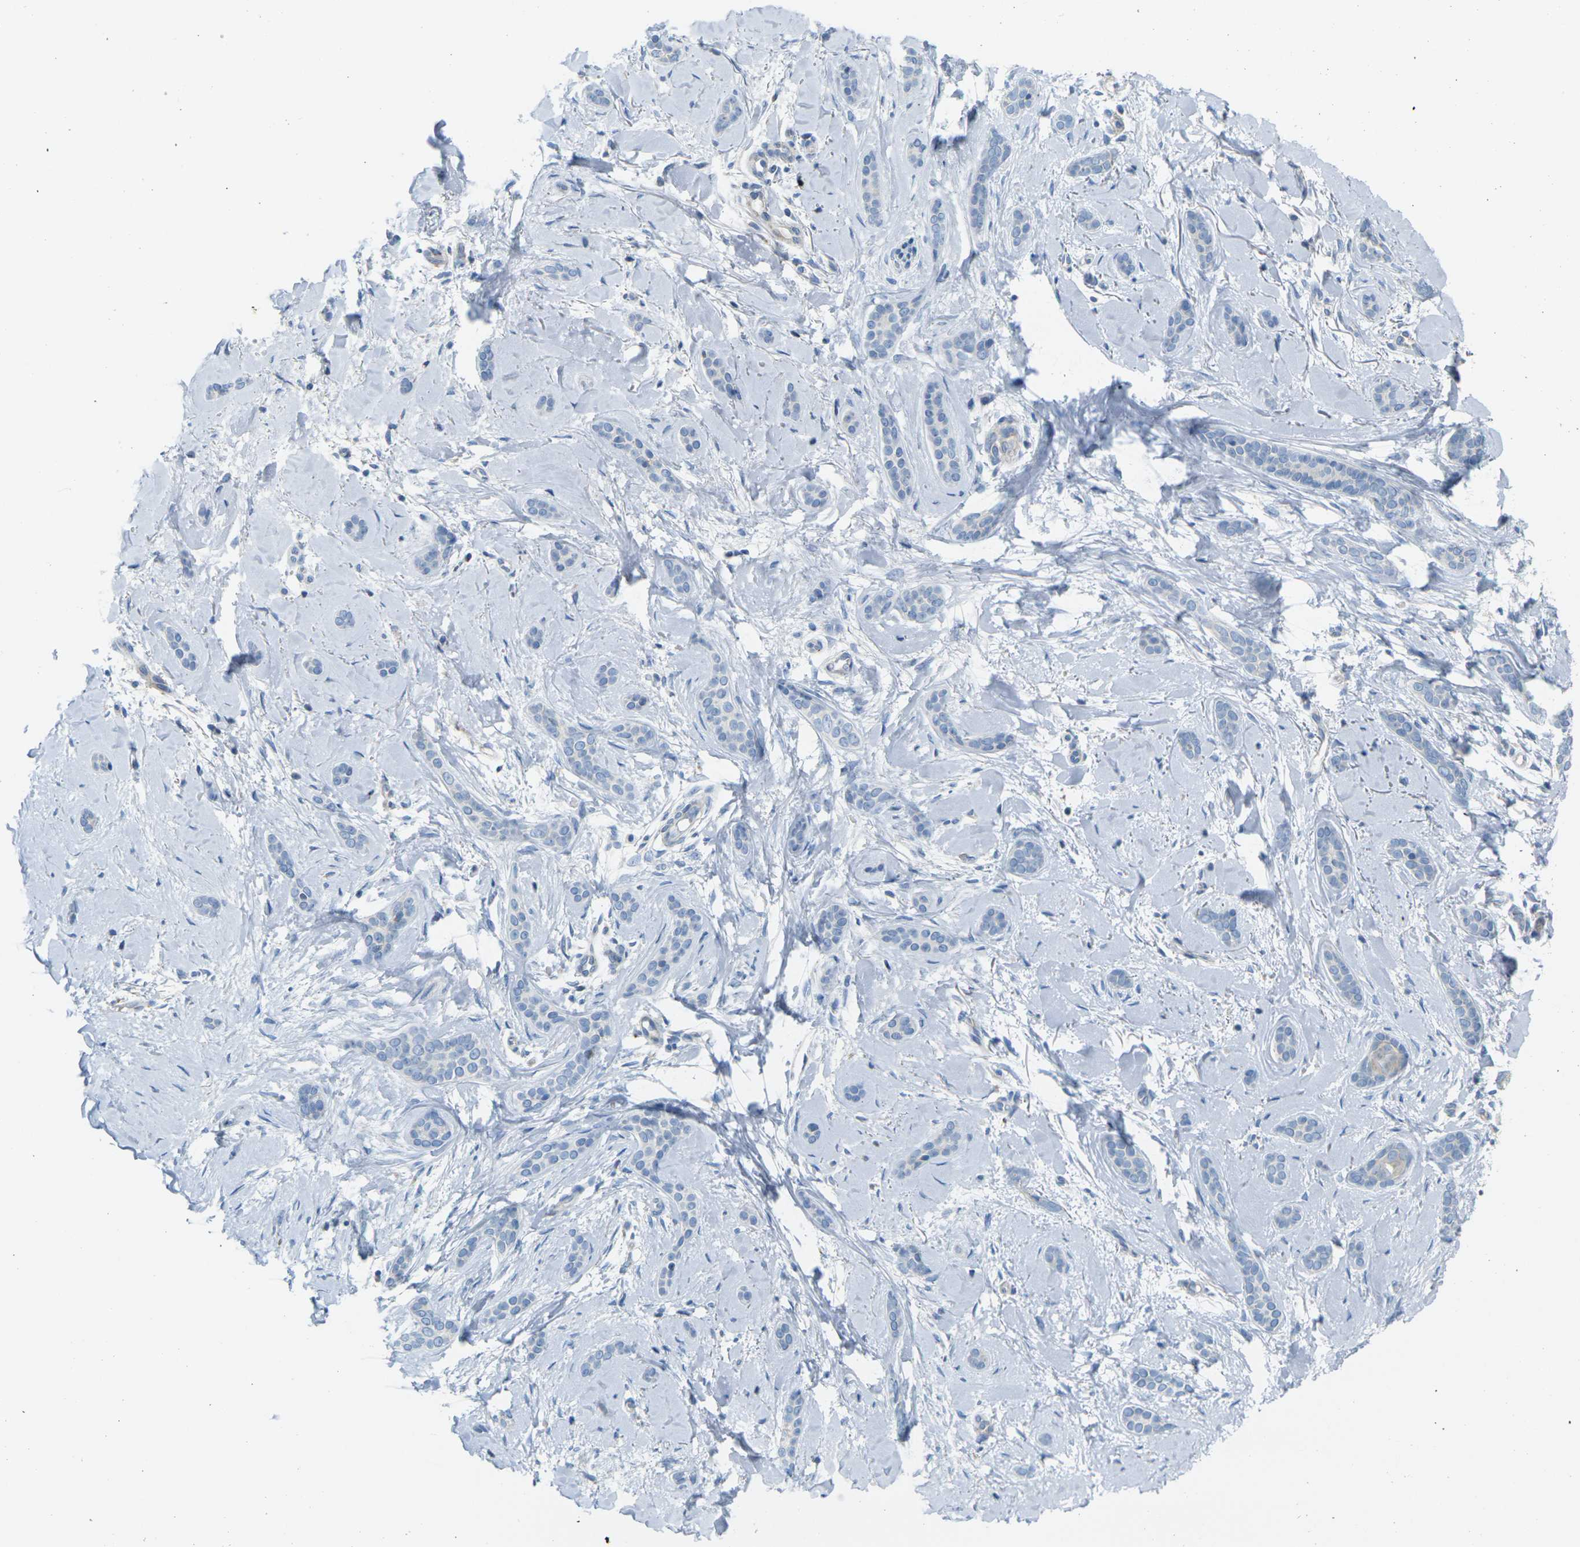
{"staining": {"intensity": "negative", "quantity": "none", "location": "none"}, "tissue": "skin cancer", "cell_type": "Tumor cells", "image_type": "cancer", "snomed": [{"axis": "morphology", "description": "Basal cell carcinoma"}, {"axis": "morphology", "description": "Adnexal tumor, benign"}, {"axis": "topography", "description": "Skin"}], "caption": "The histopathology image displays no significant expression in tumor cells of skin basal cell carcinoma.", "gene": "PARD6B", "patient": {"sex": "female", "age": 42}}